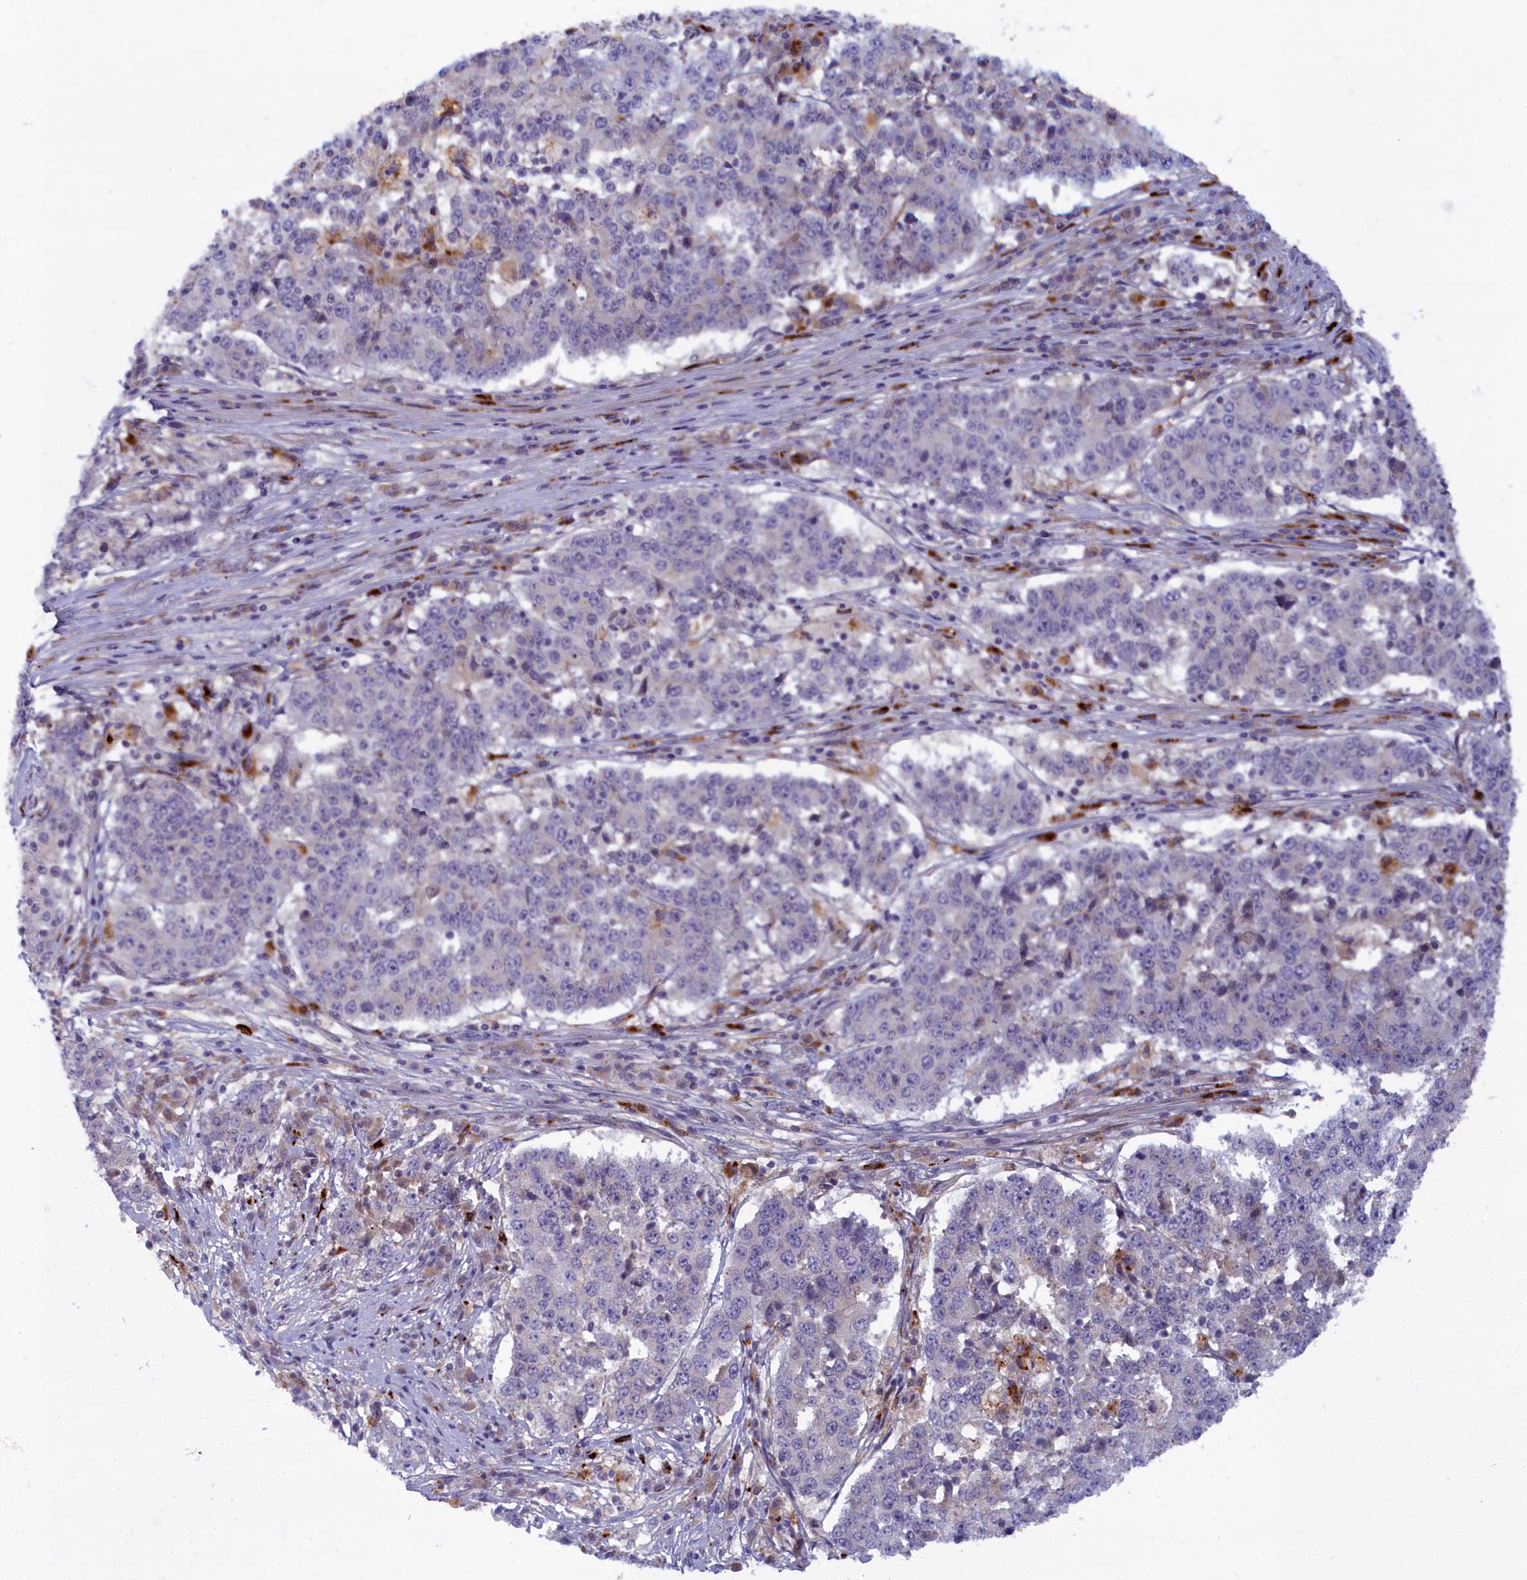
{"staining": {"intensity": "negative", "quantity": "none", "location": "none"}, "tissue": "stomach cancer", "cell_type": "Tumor cells", "image_type": "cancer", "snomed": [{"axis": "morphology", "description": "Adenocarcinoma, NOS"}, {"axis": "topography", "description": "Stomach"}], "caption": "Image shows no protein staining in tumor cells of stomach adenocarcinoma tissue. (Immunohistochemistry, brightfield microscopy, high magnification).", "gene": "FCSK", "patient": {"sex": "male", "age": 59}}